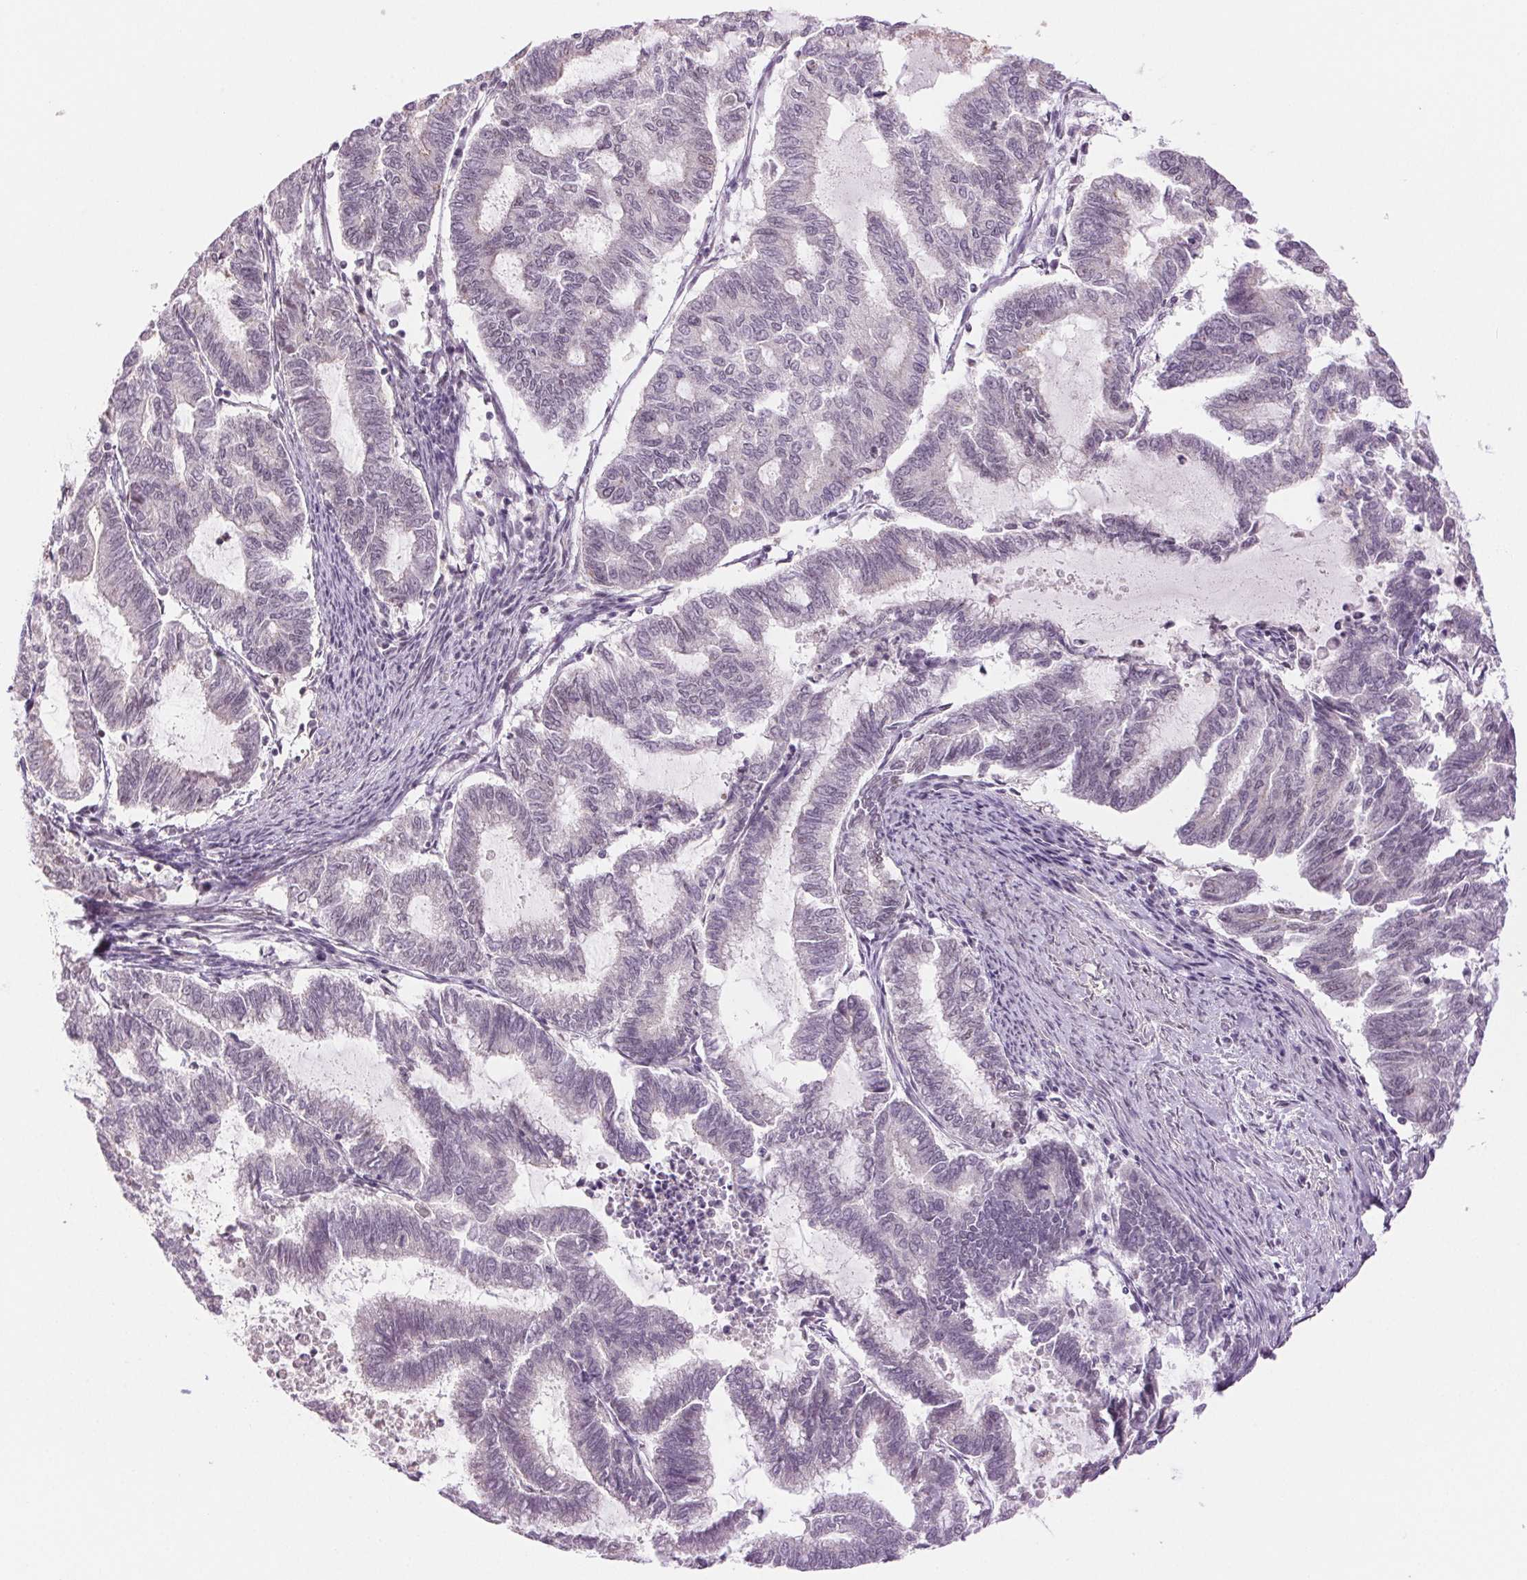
{"staining": {"intensity": "negative", "quantity": "none", "location": "none"}, "tissue": "endometrial cancer", "cell_type": "Tumor cells", "image_type": "cancer", "snomed": [{"axis": "morphology", "description": "Adenocarcinoma, NOS"}, {"axis": "topography", "description": "Endometrium"}], "caption": "IHC histopathology image of endometrial adenocarcinoma stained for a protein (brown), which displays no expression in tumor cells.", "gene": "RPRD1B", "patient": {"sex": "female", "age": 79}}